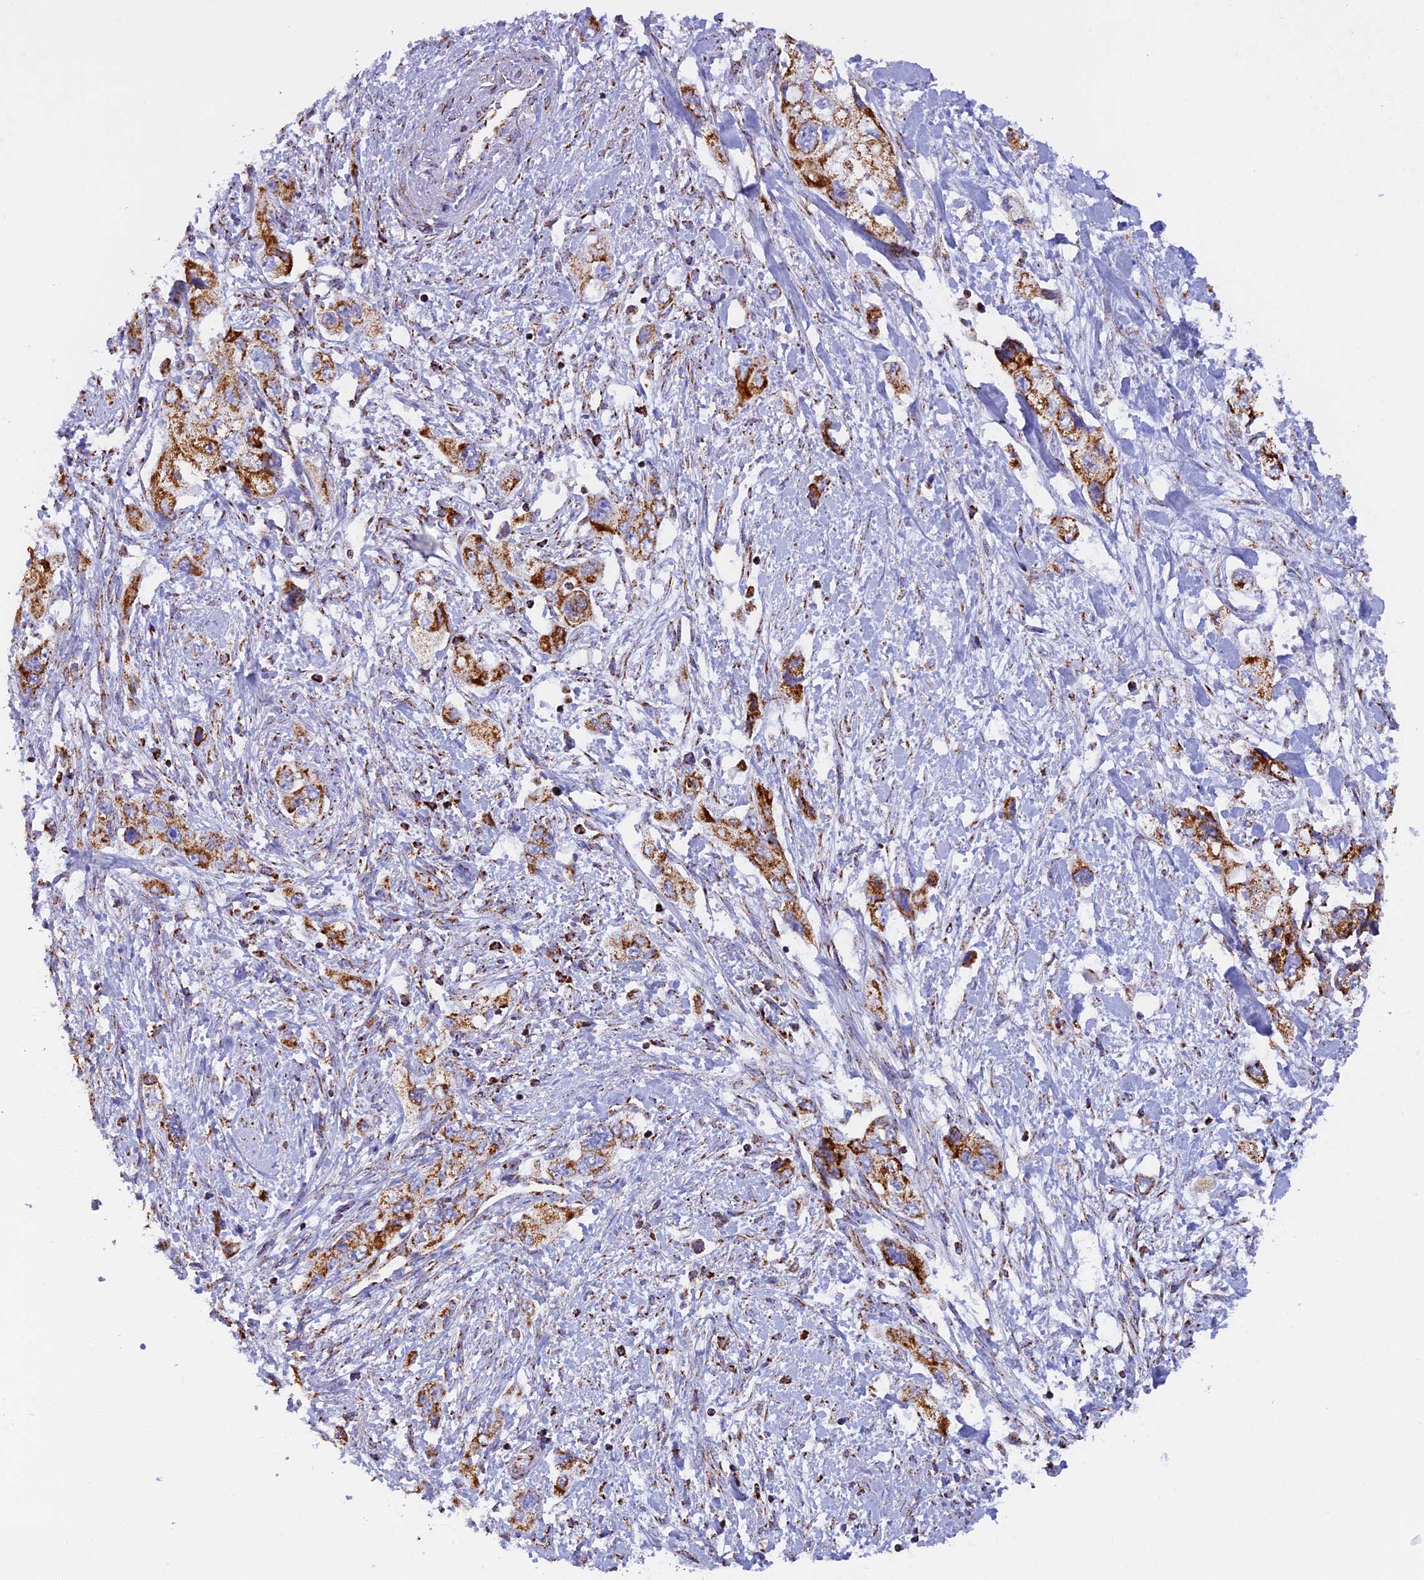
{"staining": {"intensity": "strong", "quantity": ">75%", "location": "cytoplasmic/membranous"}, "tissue": "pancreatic cancer", "cell_type": "Tumor cells", "image_type": "cancer", "snomed": [{"axis": "morphology", "description": "Adenocarcinoma, NOS"}, {"axis": "topography", "description": "Pancreas"}], "caption": "Brown immunohistochemical staining in pancreatic adenocarcinoma shows strong cytoplasmic/membranous positivity in approximately >75% of tumor cells.", "gene": "KCNG1", "patient": {"sex": "female", "age": 73}}